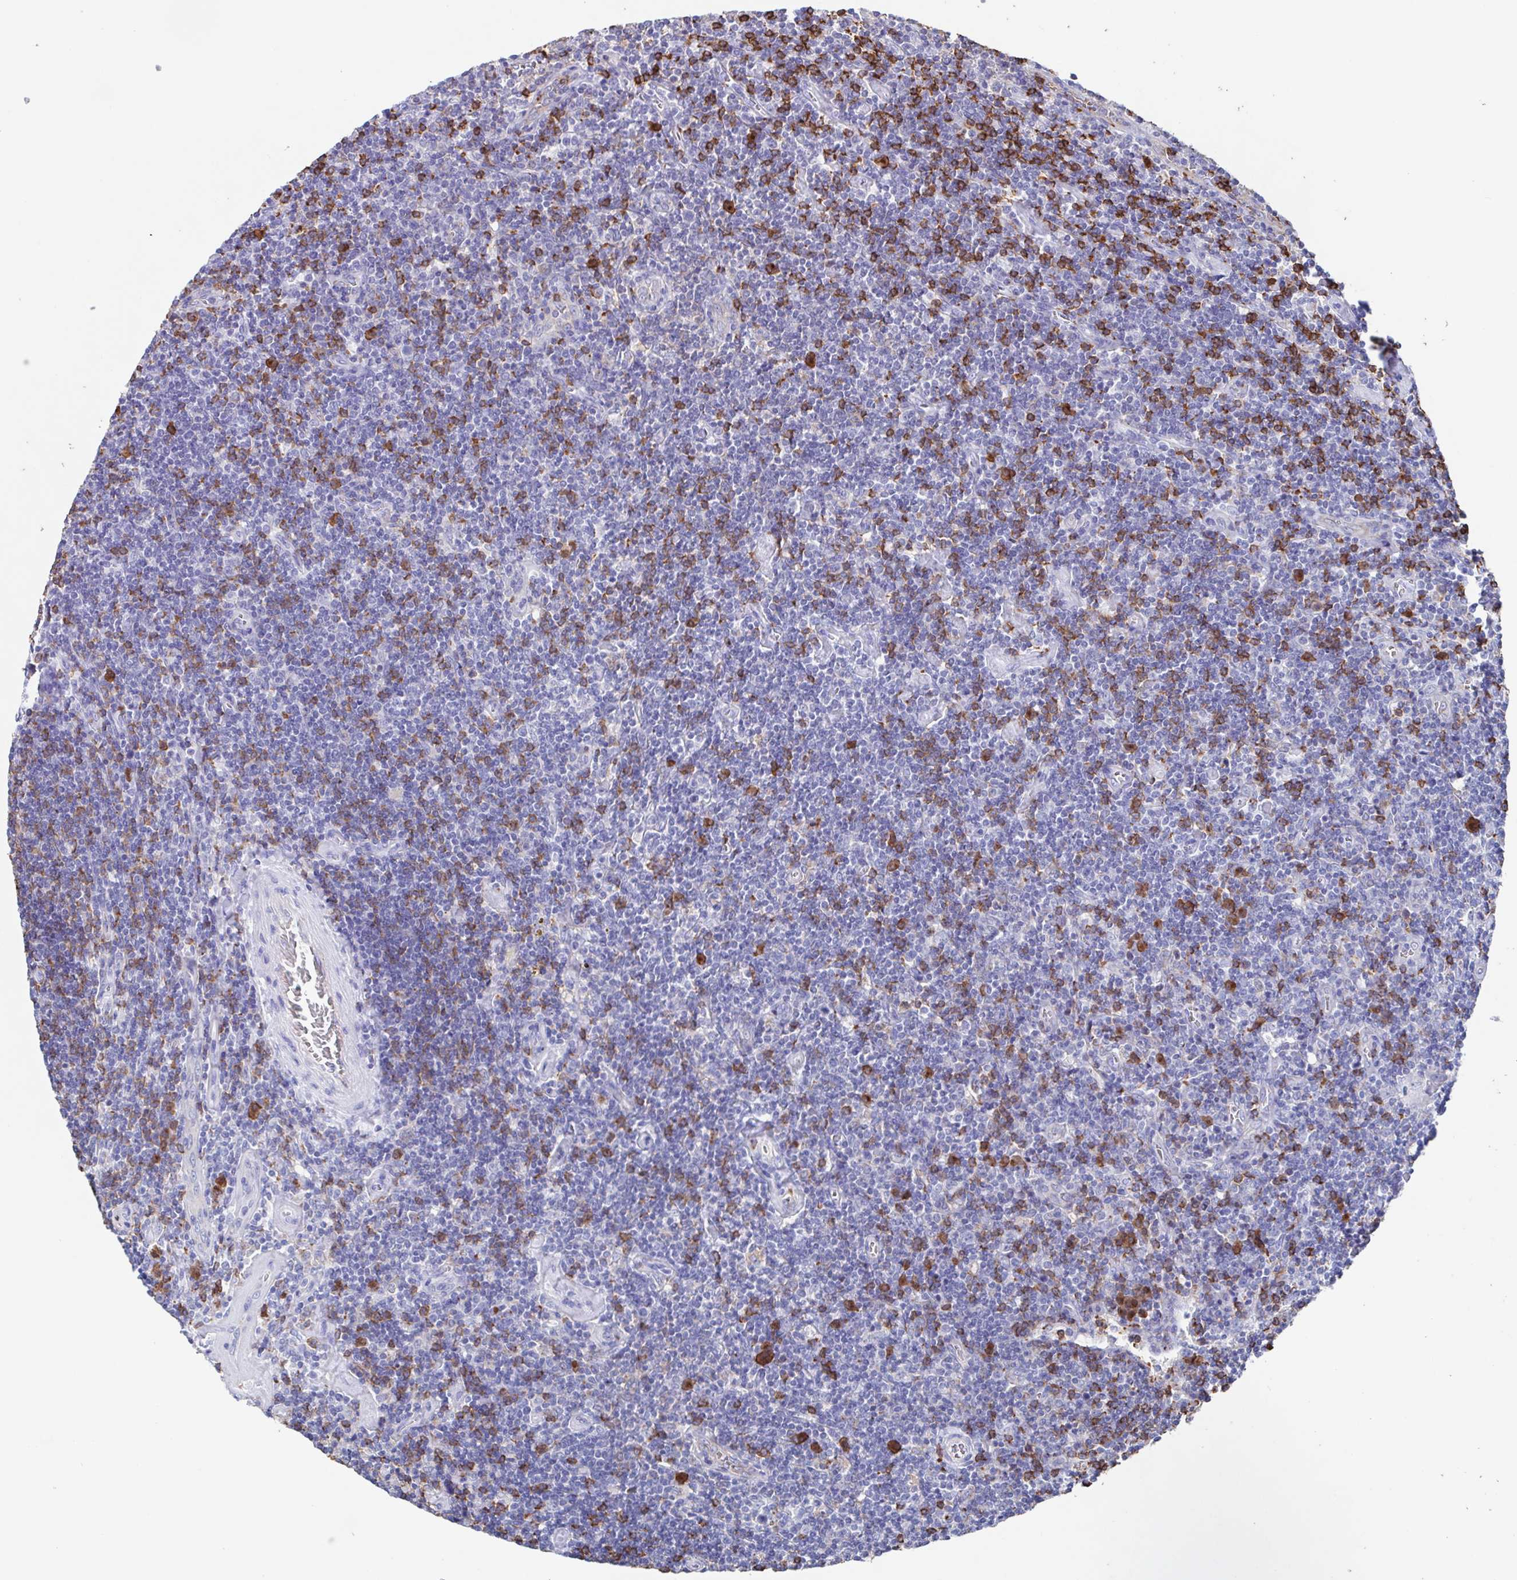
{"staining": {"intensity": "negative", "quantity": "none", "location": "none"}, "tissue": "lymphoma", "cell_type": "Tumor cells", "image_type": "cancer", "snomed": [{"axis": "morphology", "description": "Hodgkin's disease, NOS"}, {"axis": "topography", "description": "Lymph node"}], "caption": "Tumor cells are negative for brown protein staining in Hodgkin's disease. (Immunohistochemistry, brightfield microscopy, high magnification).", "gene": "TPD52", "patient": {"sex": "male", "age": 40}}